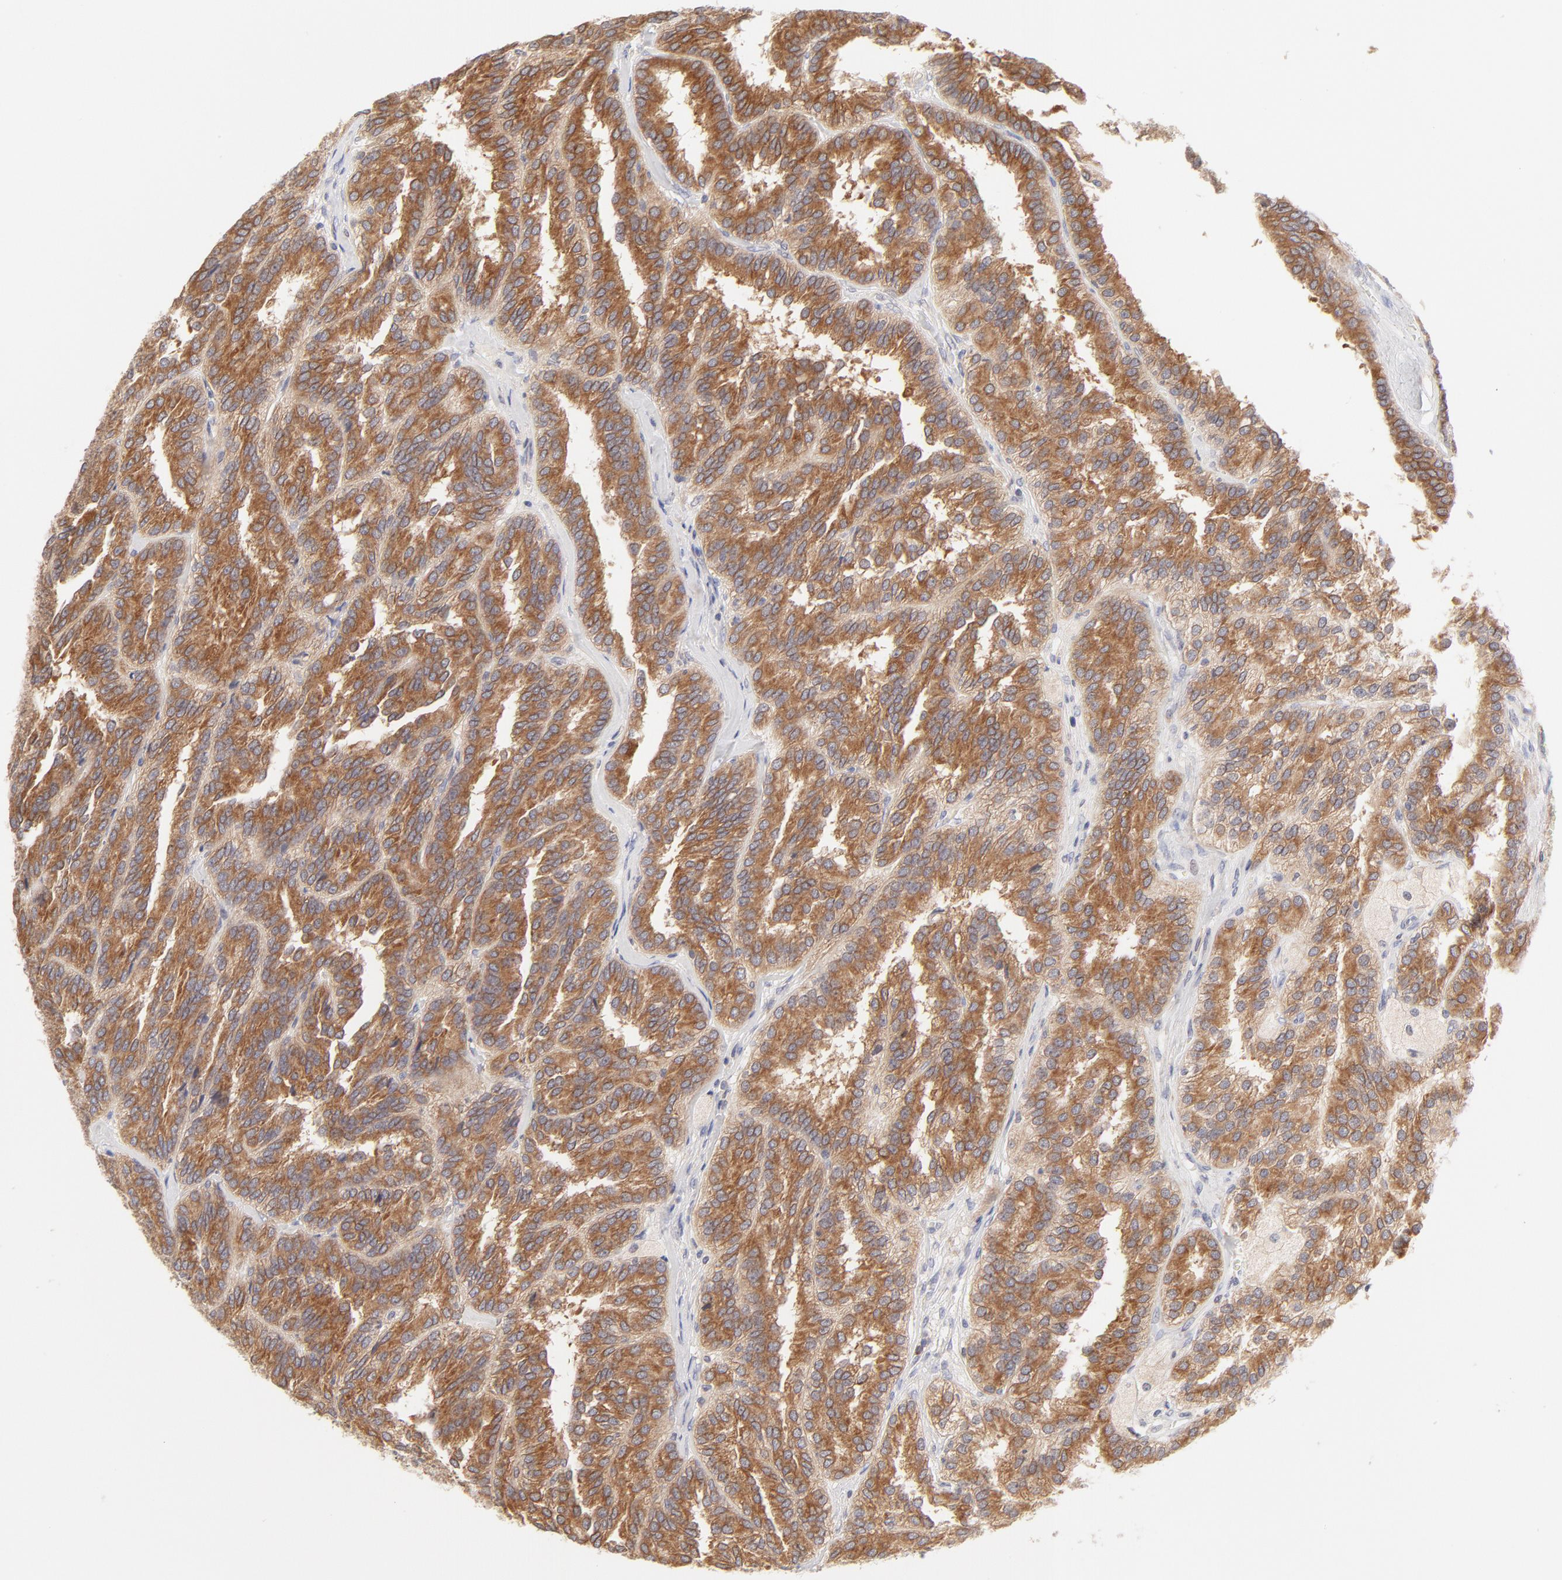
{"staining": {"intensity": "moderate", "quantity": ">75%", "location": "cytoplasmic/membranous"}, "tissue": "renal cancer", "cell_type": "Tumor cells", "image_type": "cancer", "snomed": [{"axis": "morphology", "description": "Adenocarcinoma, NOS"}, {"axis": "topography", "description": "Kidney"}], "caption": "Immunohistochemical staining of renal cancer (adenocarcinoma) shows medium levels of moderate cytoplasmic/membranous protein positivity in approximately >75% of tumor cells.", "gene": "RPS6KA1", "patient": {"sex": "male", "age": 46}}